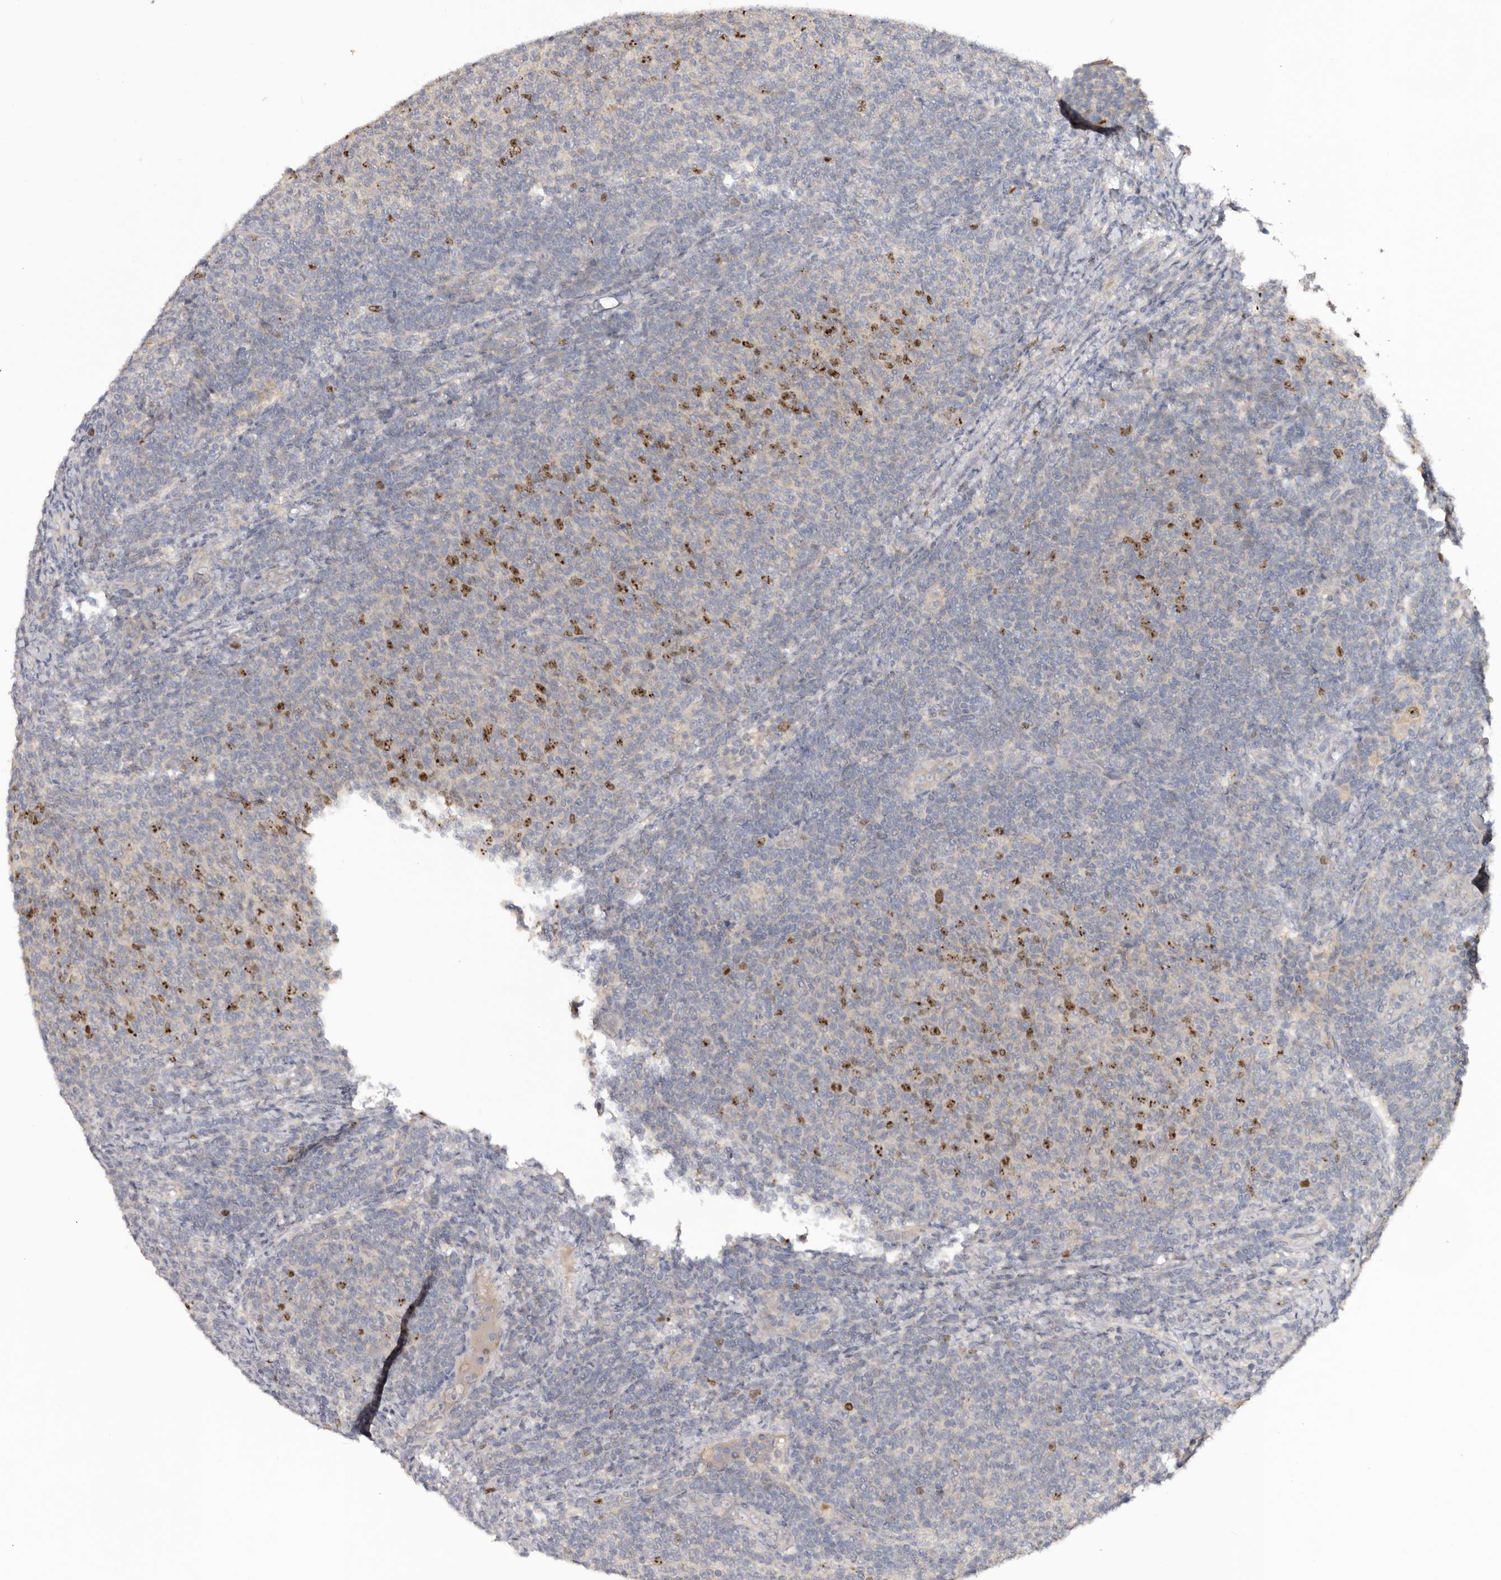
{"staining": {"intensity": "moderate", "quantity": "<25%", "location": "nuclear"}, "tissue": "lymphoma", "cell_type": "Tumor cells", "image_type": "cancer", "snomed": [{"axis": "morphology", "description": "Malignant lymphoma, non-Hodgkin's type, Low grade"}, {"axis": "topography", "description": "Lymph node"}], "caption": "Protein positivity by IHC displays moderate nuclear staining in approximately <25% of tumor cells in low-grade malignant lymphoma, non-Hodgkin's type.", "gene": "CCDC190", "patient": {"sex": "male", "age": 66}}